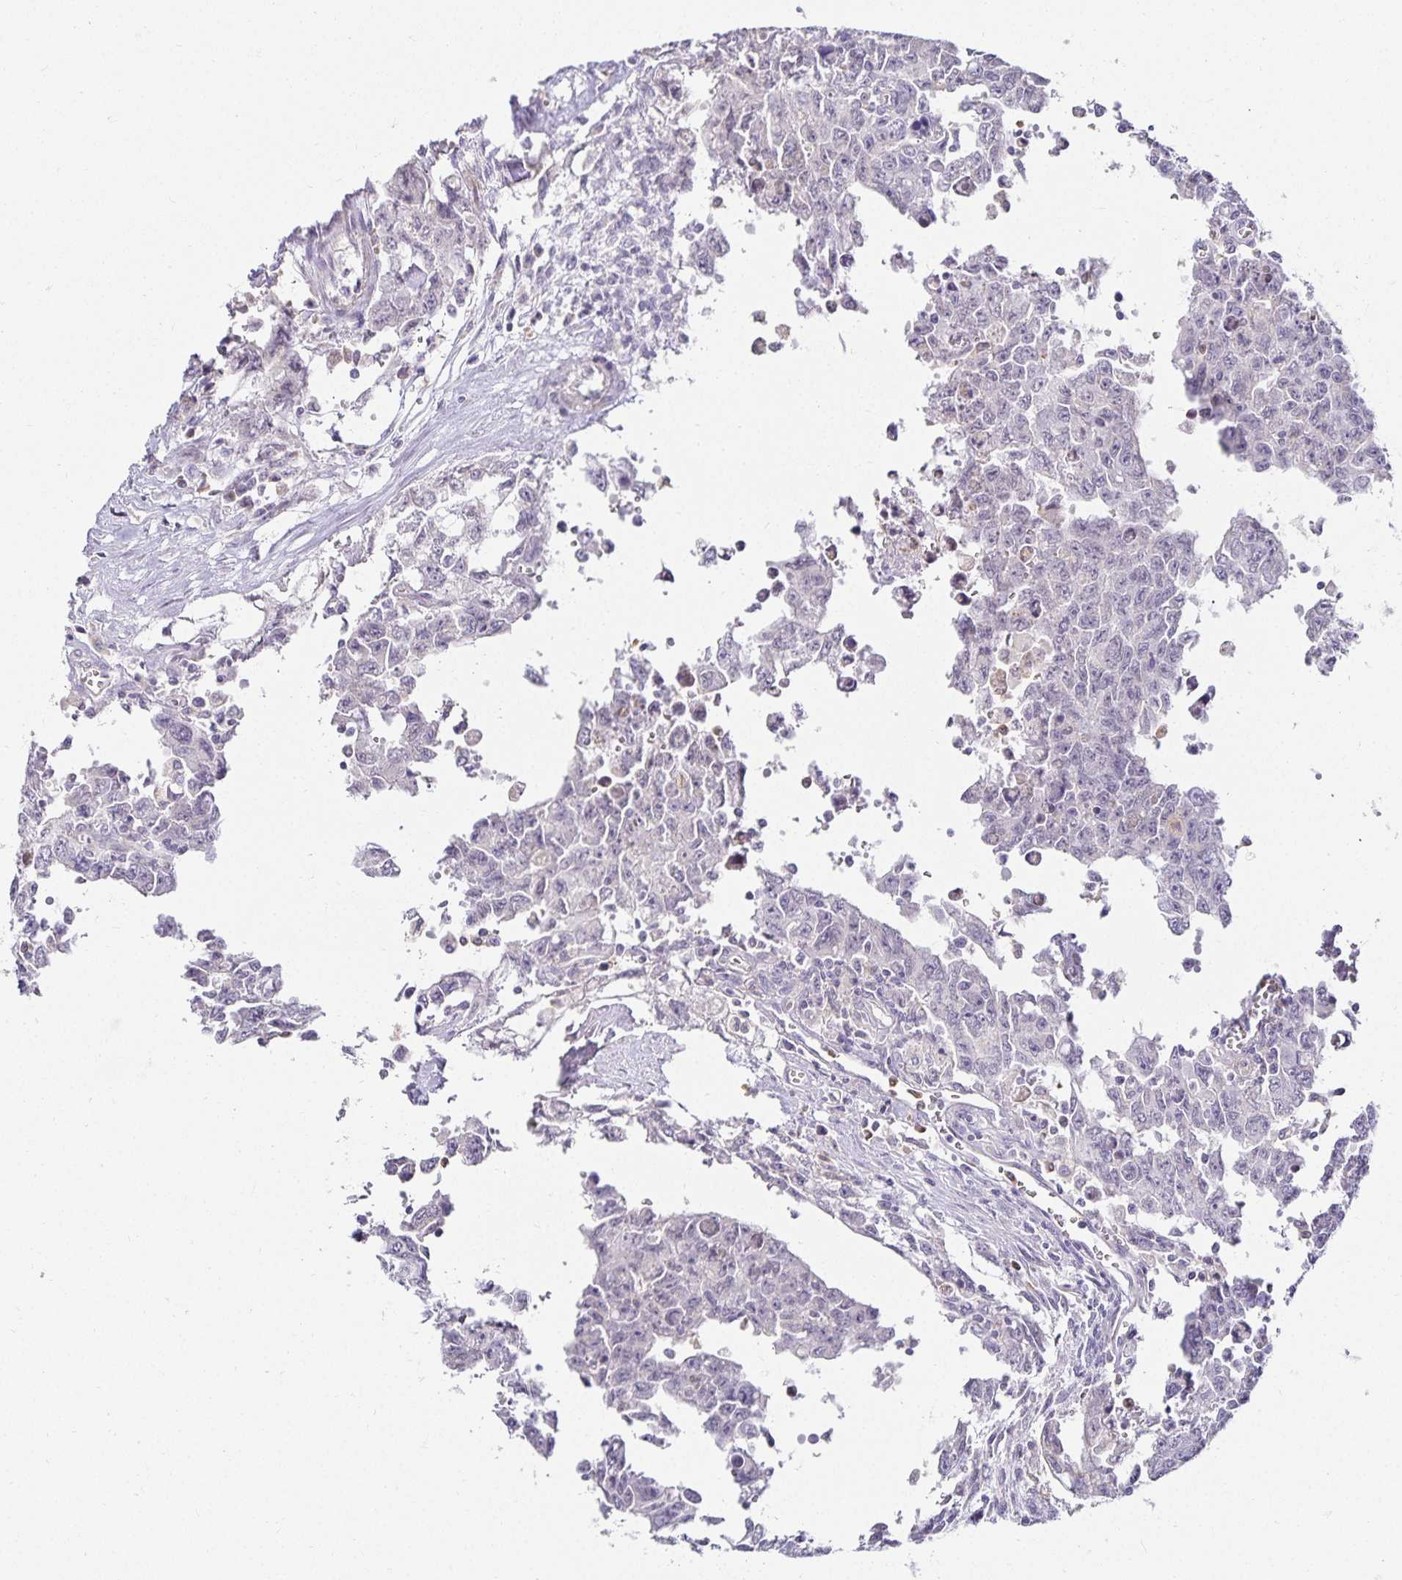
{"staining": {"intensity": "negative", "quantity": "none", "location": "none"}, "tissue": "testis cancer", "cell_type": "Tumor cells", "image_type": "cancer", "snomed": [{"axis": "morphology", "description": "Carcinoma, Embryonal, NOS"}, {"axis": "topography", "description": "Testis"}], "caption": "An image of human testis cancer (embryonal carcinoma) is negative for staining in tumor cells.", "gene": "GP2", "patient": {"sex": "male", "age": 24}}